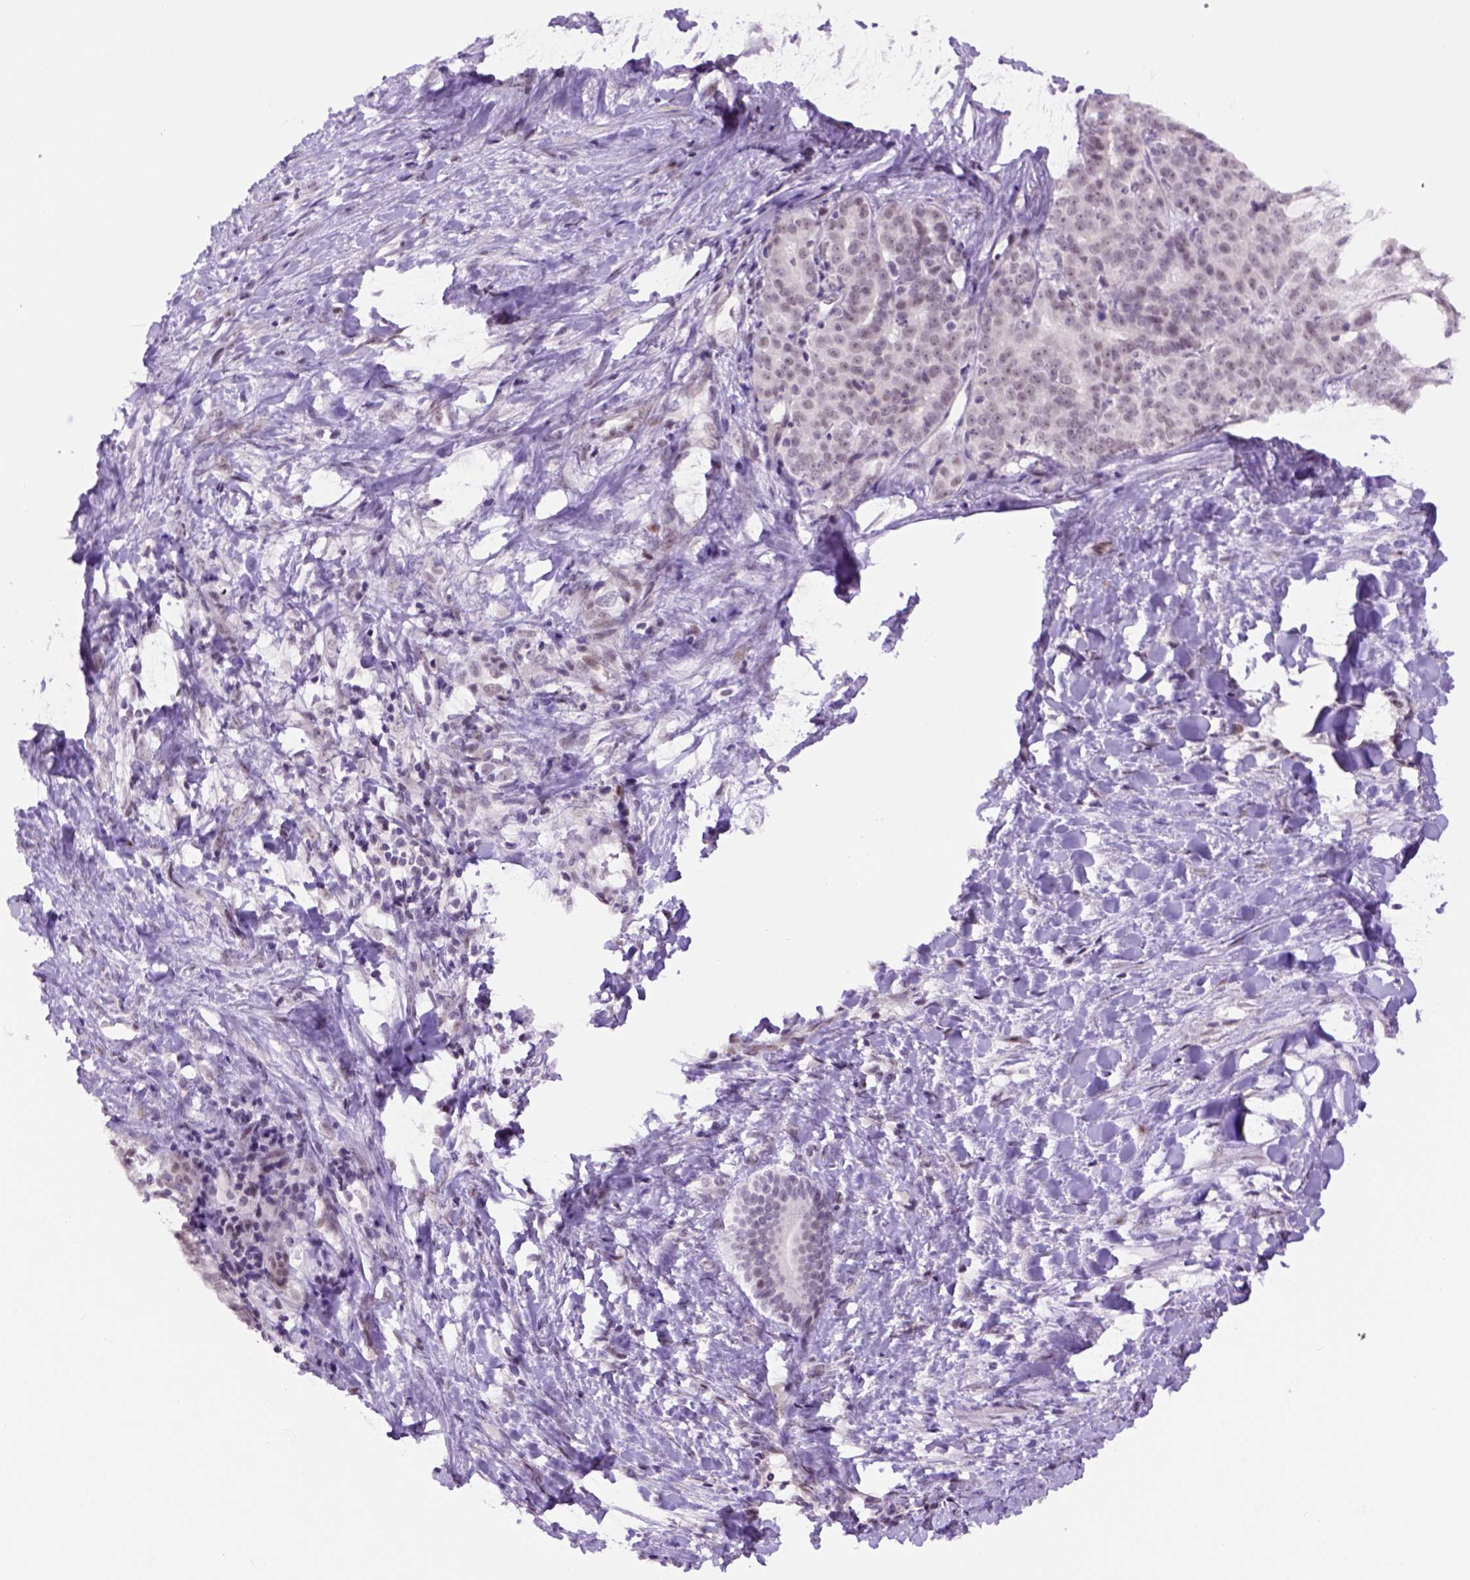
{"staining": {"intensity": "weak", "quantity": "<25%", "location": "nuclear"}, "tissue": "liver cancer", "cell_type": "Tumor cells", "image_type": "cancer", "snomed": [{"axis": "morphology", "description": "Cholangiocarcinoma"}, {"axis": "topography", "description": "Liver"}], "caption": "The micrograph demonstrates no staining of tumor cells in cholangiocarcinoma (liver).", "gene": "TBPL1", "patient": {"sex": "female", "age": 47}}